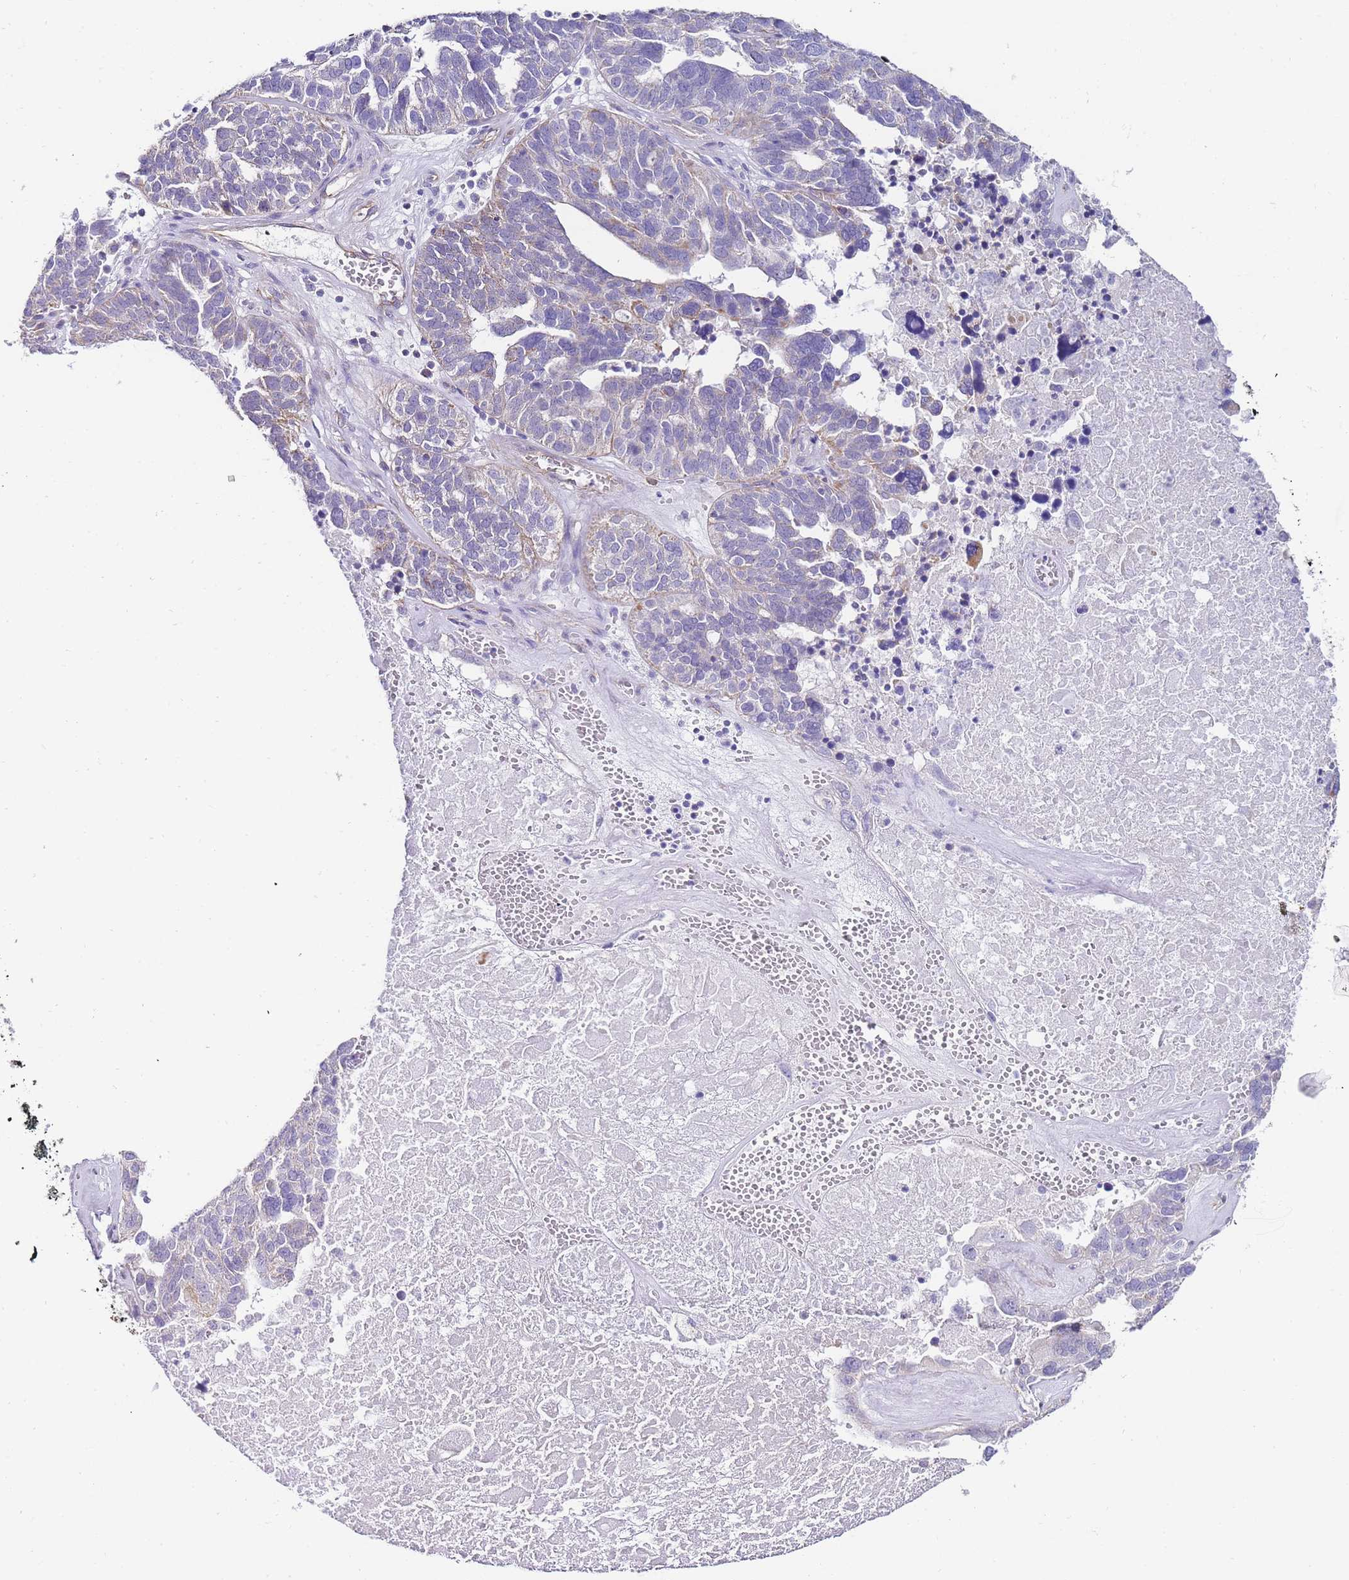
{"staining": {"intensity": "weak", "quantity": "<25%", "location": "cytoplasmic/membranous"}, "tissue": "ovarian cancer", "cell_type": "Tumor cells", "image_type": "cancer", "snomed": [{"axis": "morphology", "description": "Cystadenocarcinoma, serous, NOS"}, {"axis": "topography", "description": "Ovary"}], "caption": "DAB (3,3'-diaminobenzidine) immunohistochemical staining of human serous cystadenocarcinoma (ovarian) reveals no significant positivity in tumor cells.", "gene": "PDCD7", "patient": {"sex": "female", "age": 59}}